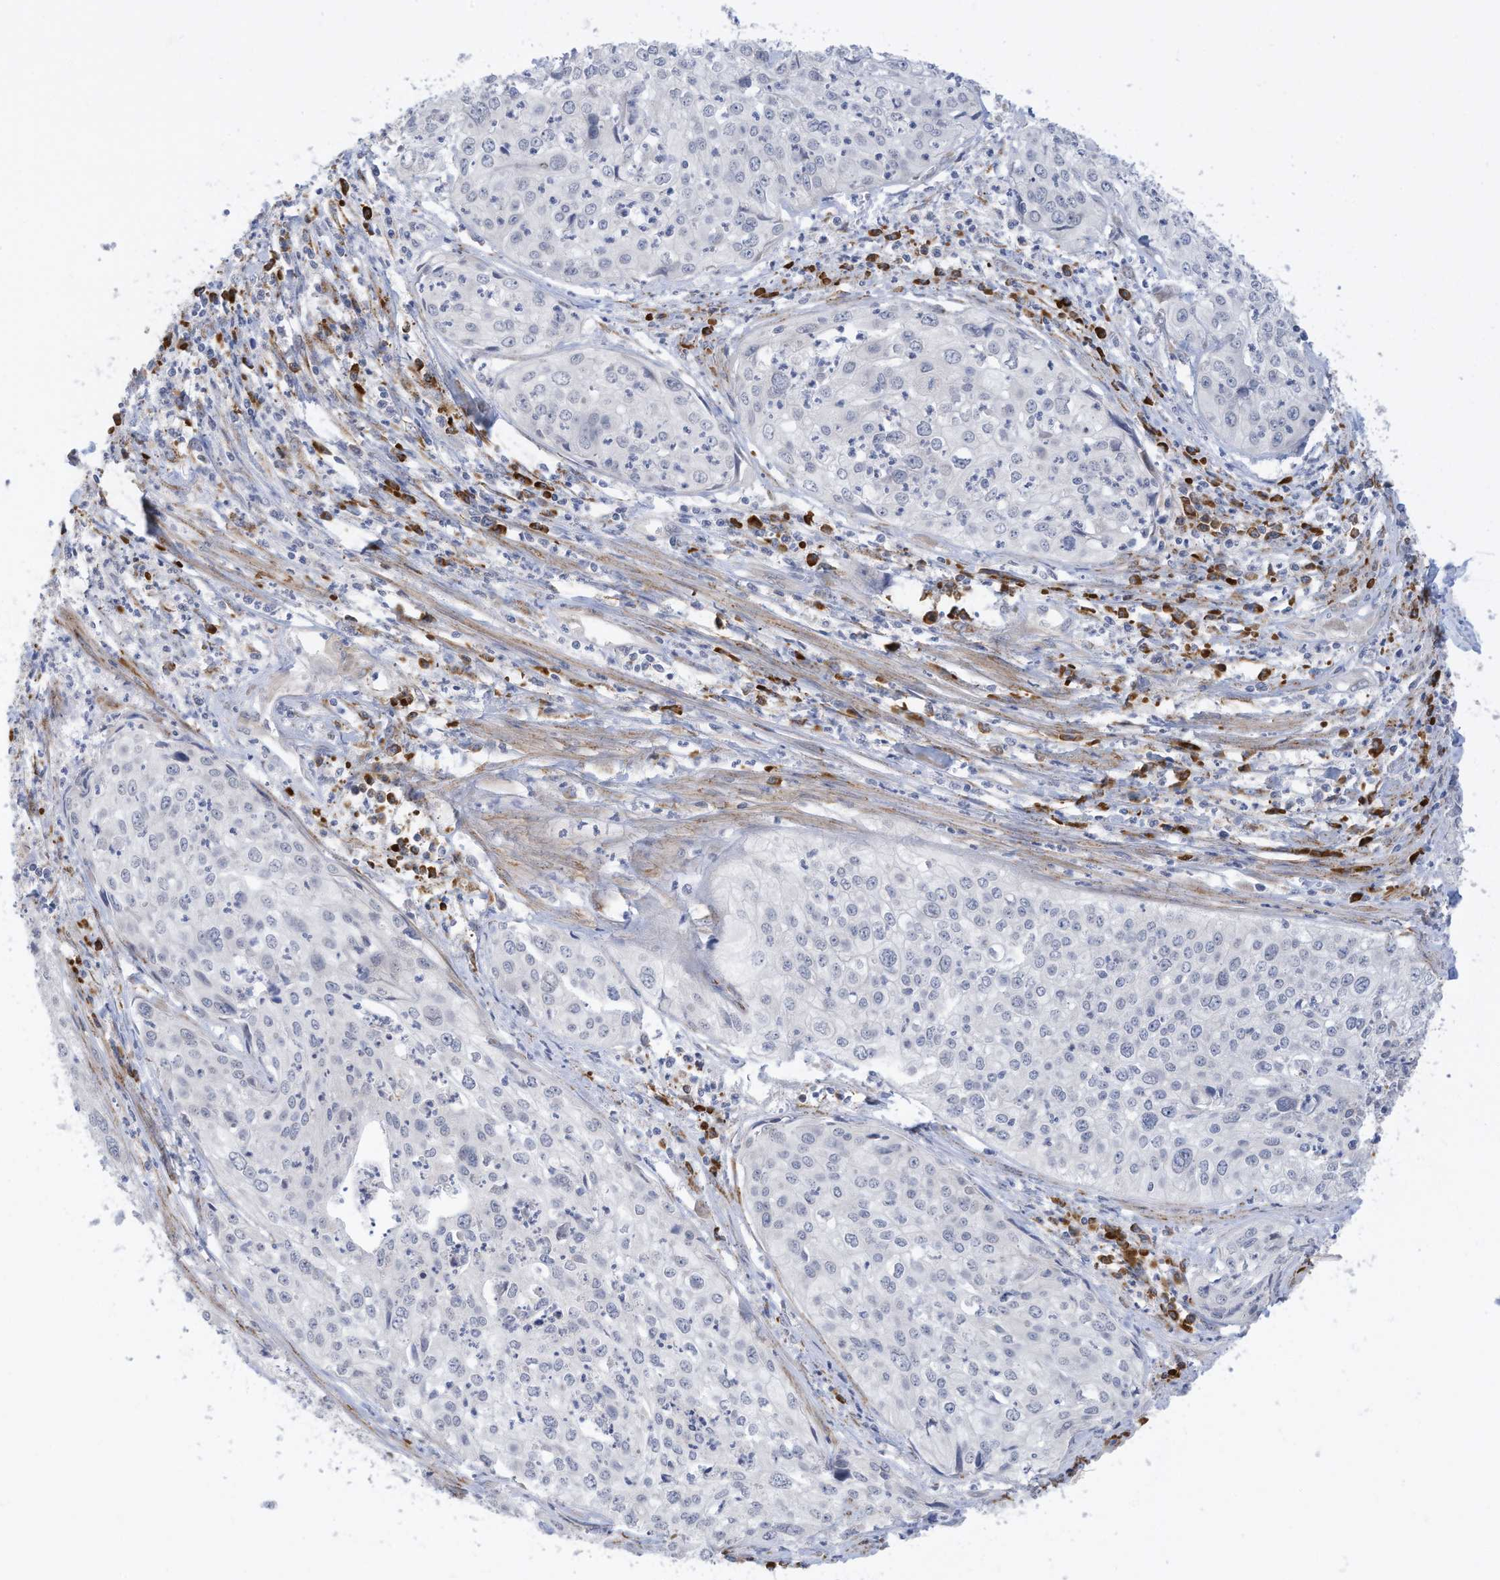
{"staining": {"intensity": "negative", "quantity": "none", "location": "none"}, "tissue": "cervical cancer", "cell_type": "Tumor cells", "image_type": "cancer", "snomed": [{"axis": "morphology", "description": "Squamous cell carcinoma, NOS"}, {"axis": "topography", "description": "Cervix"}], "caption": "Immunohistochemistry (IHC) photomicrograph of neoplastic tissue: cervical cancer stained with DAB (3,3'-diaminobenzidine) shows no significant protein expression in tumor cells. (DAB (3,3'-diaminobenzidine) immunohistochemistry (IHC), high magnification).", "gene": "ZNF292", "patient": {"sex": "female", "age": 31}}